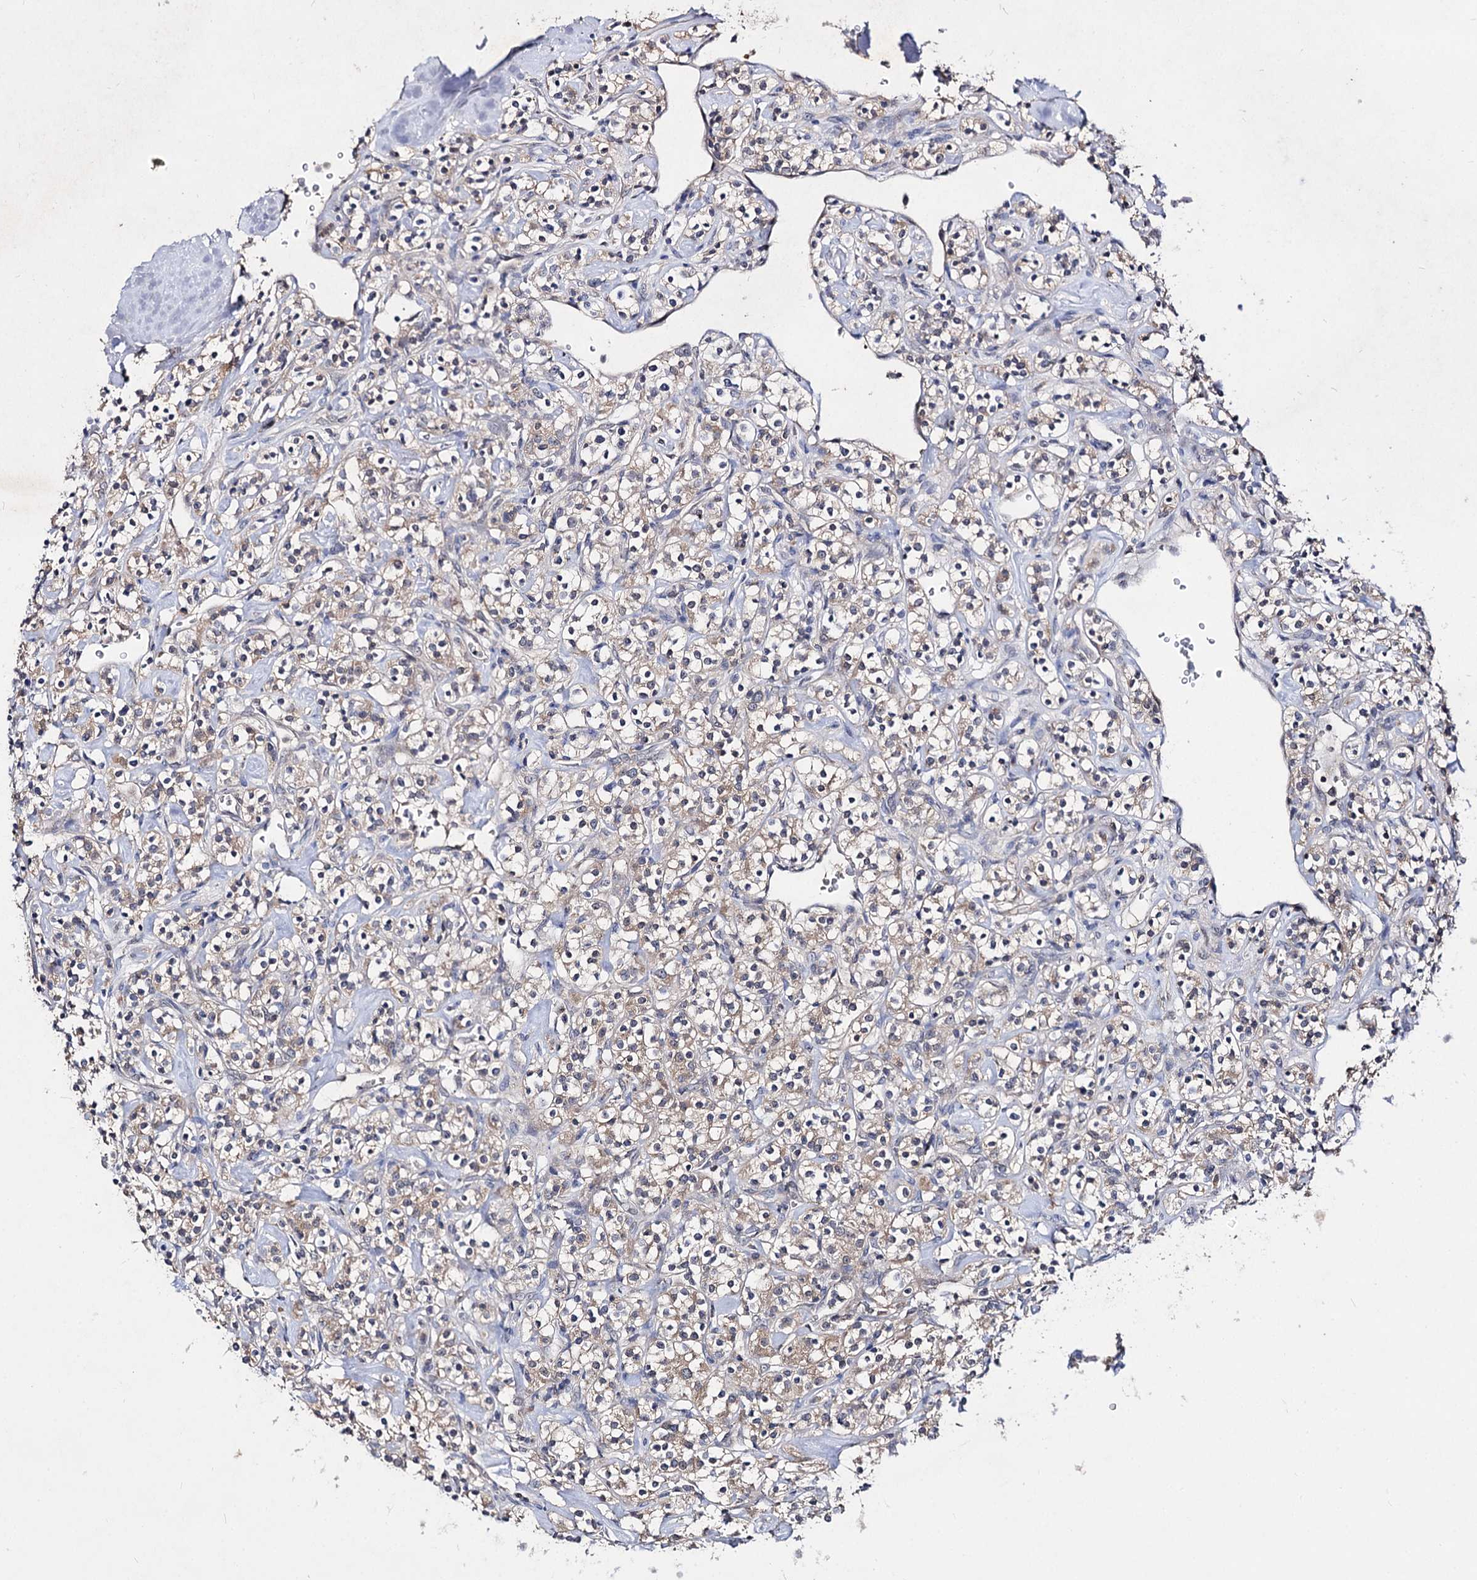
{"staining": {"intensity": "negative", "quantity": "none", "location": "none"}, "tissue": "renal cancer", "cell_type": "Tumor cells", "image_type": "cancer", "snomed": [{"axis": "morphology", "description": "Adenocarcinoma, NOS"}, {"axis": "topography", "description": "Kidney"}], "caption": "Tumor cells are negative for protein expression in human renal cancer (adenocarcinoma).", "gene": "ACTR6", "patient": {"sex": "male", "age": 77}}